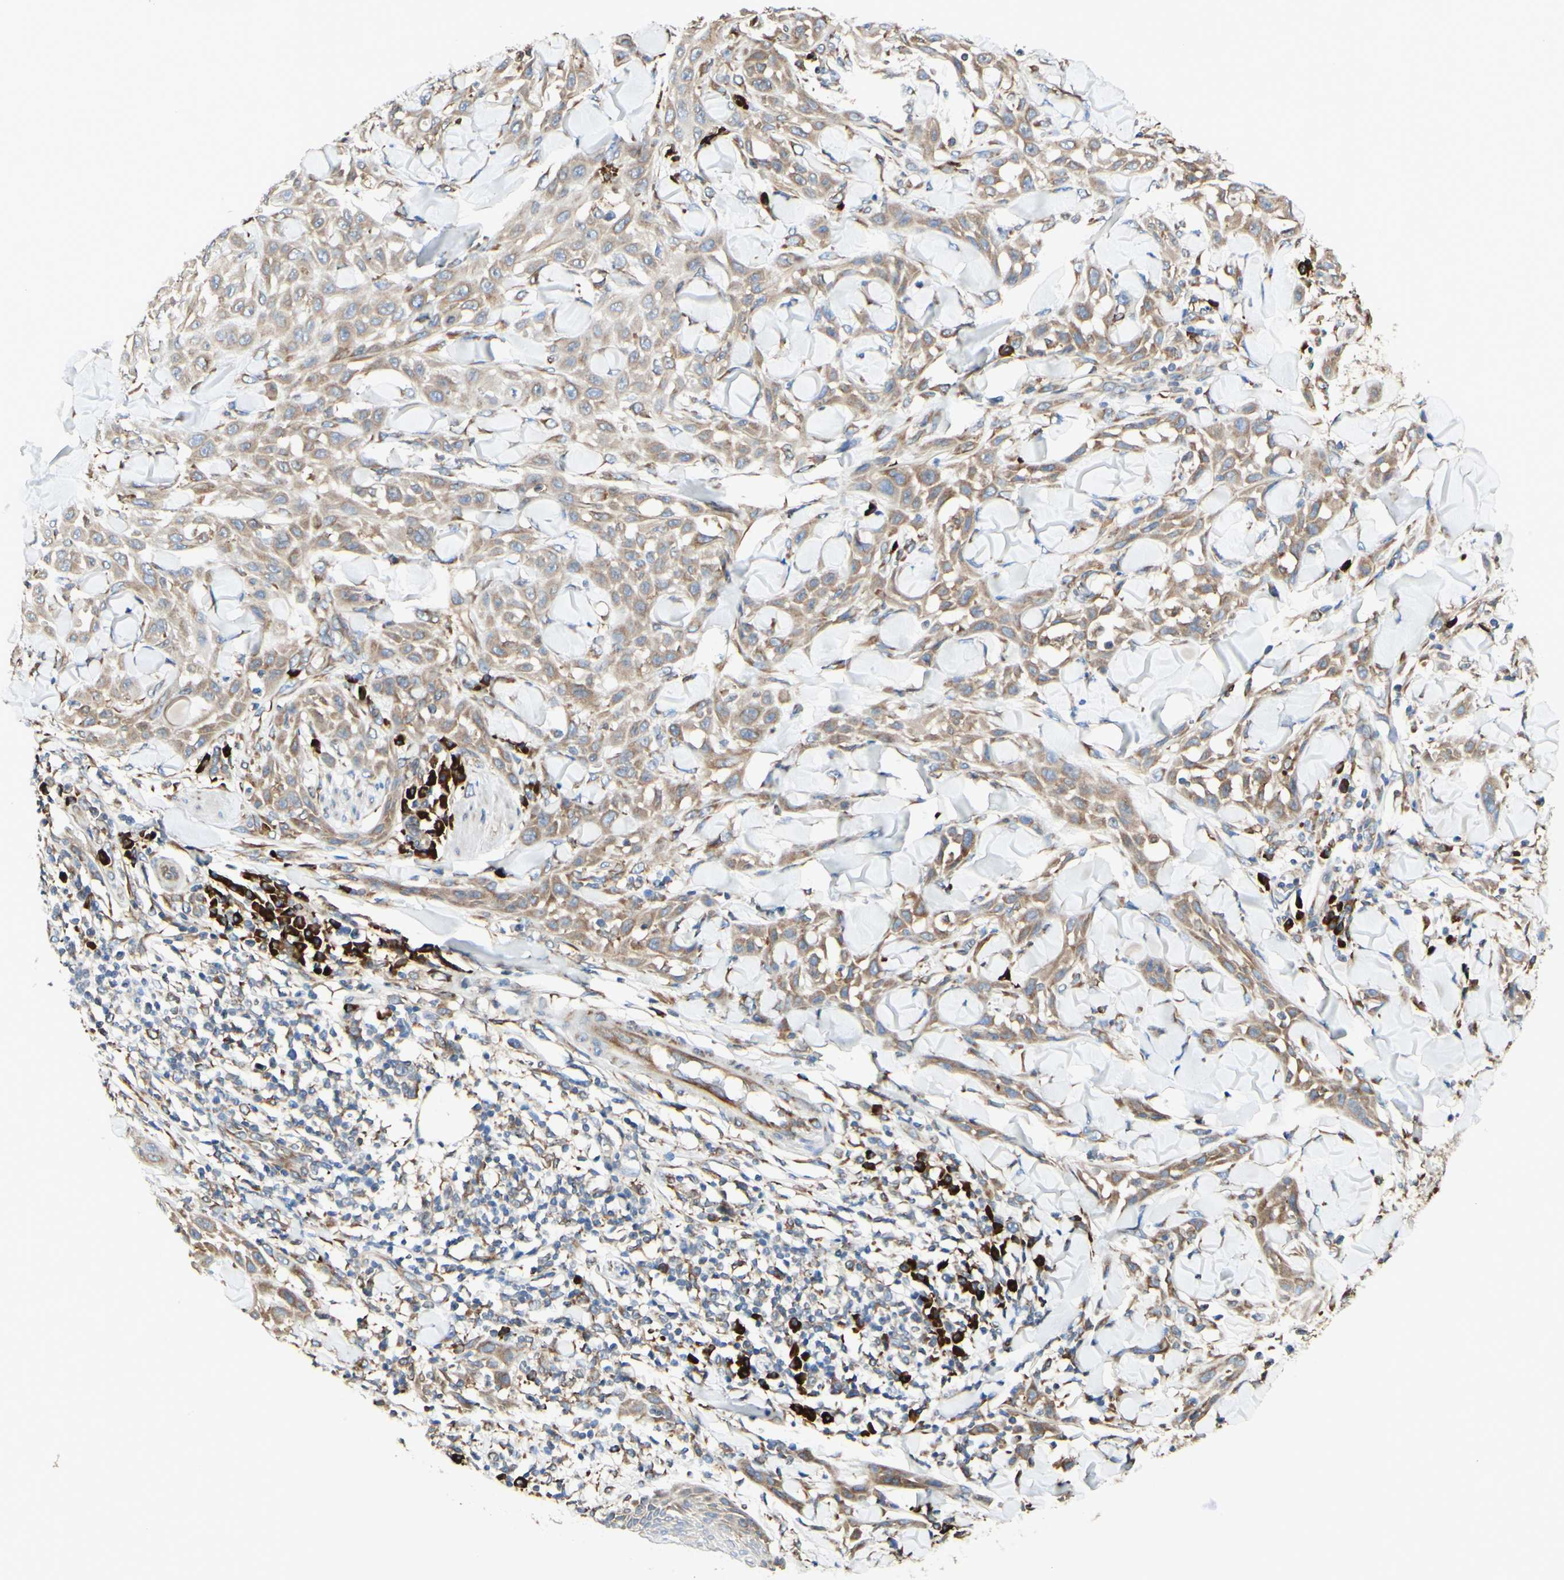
{"staining": {"intensity": "moderate", "quantity": ">75%", "location": "cytoplasmic/membranous"}, "tissue": "skin cancer", "cell_type": "Tumor cells", "image_type": "cancer", "snomed": [{"axis": "morphology", "description": "Squamous cell carcinoma, NOS"}, {"axis": "topography", "description": "Skin"}], "caption": "Skin cancer stained with immunohistochemistry shows moderate cytoplasmic/membranous staining in approximately >75% of tumor cells.", "gene": "DNAJB11", "patient": {"sex": "male", "age": 24}}